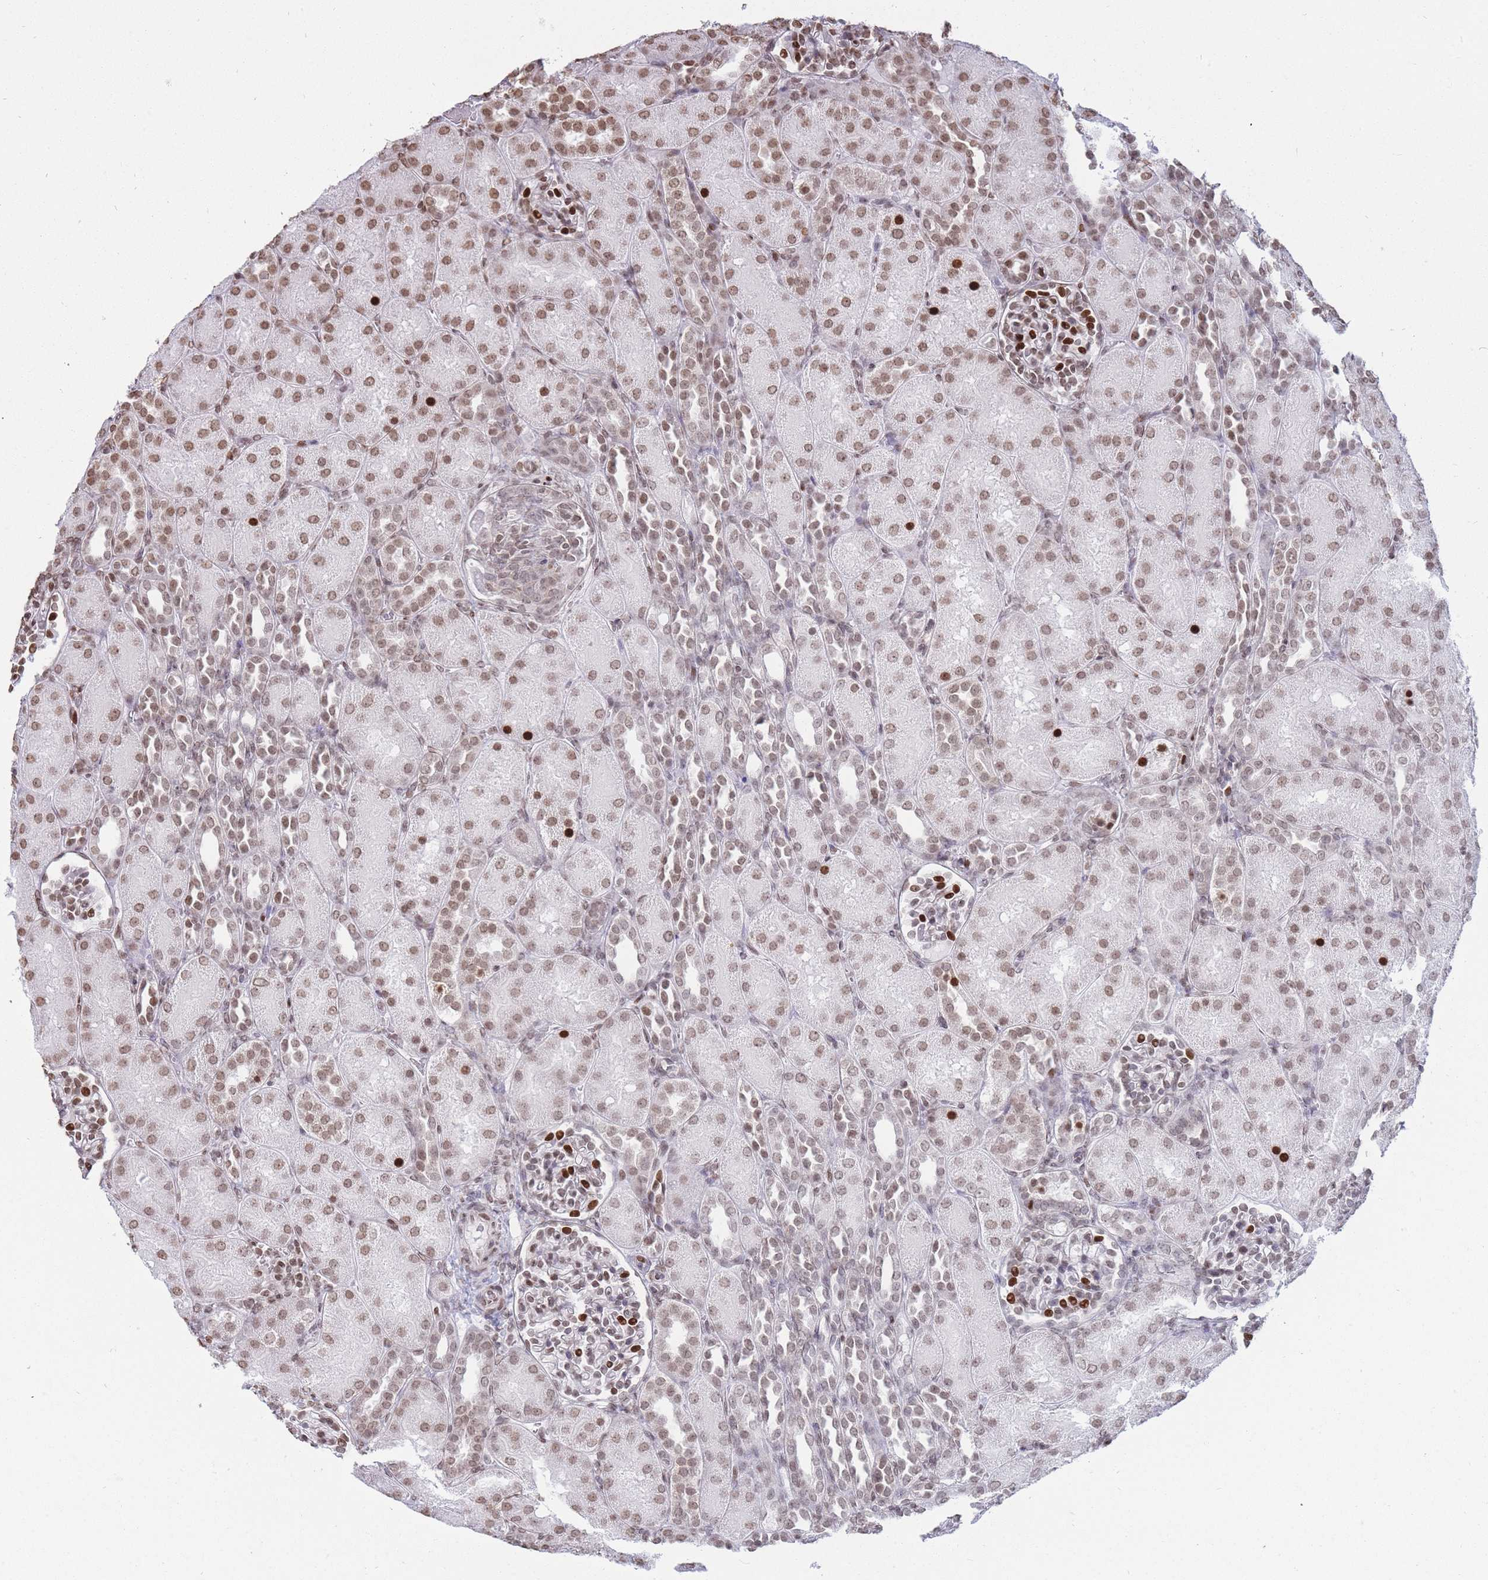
{"staining": {"intensity": "strong", "quantity": "<25%", "location": "nuclear"}, "tissue": "kidney", "cell_type": "Cells in glomeruli", "image_type": "normal", "snomed": [{"axis": "morphology", "description": "Normal tissue, NOS"}, {"axis": "topography", "description": "Kidney"}], "caption": "A histopathology image of kidney stained for a protein shows strong nuclear brown staining in cells in glomeruli. The staining is performed using DAB brown chromogen to label protein expression. The nuclei are counter-stained blue using hematoxylin.", "gene": "SHISAL1", "patient": {"sex": "male", "age": 1}}